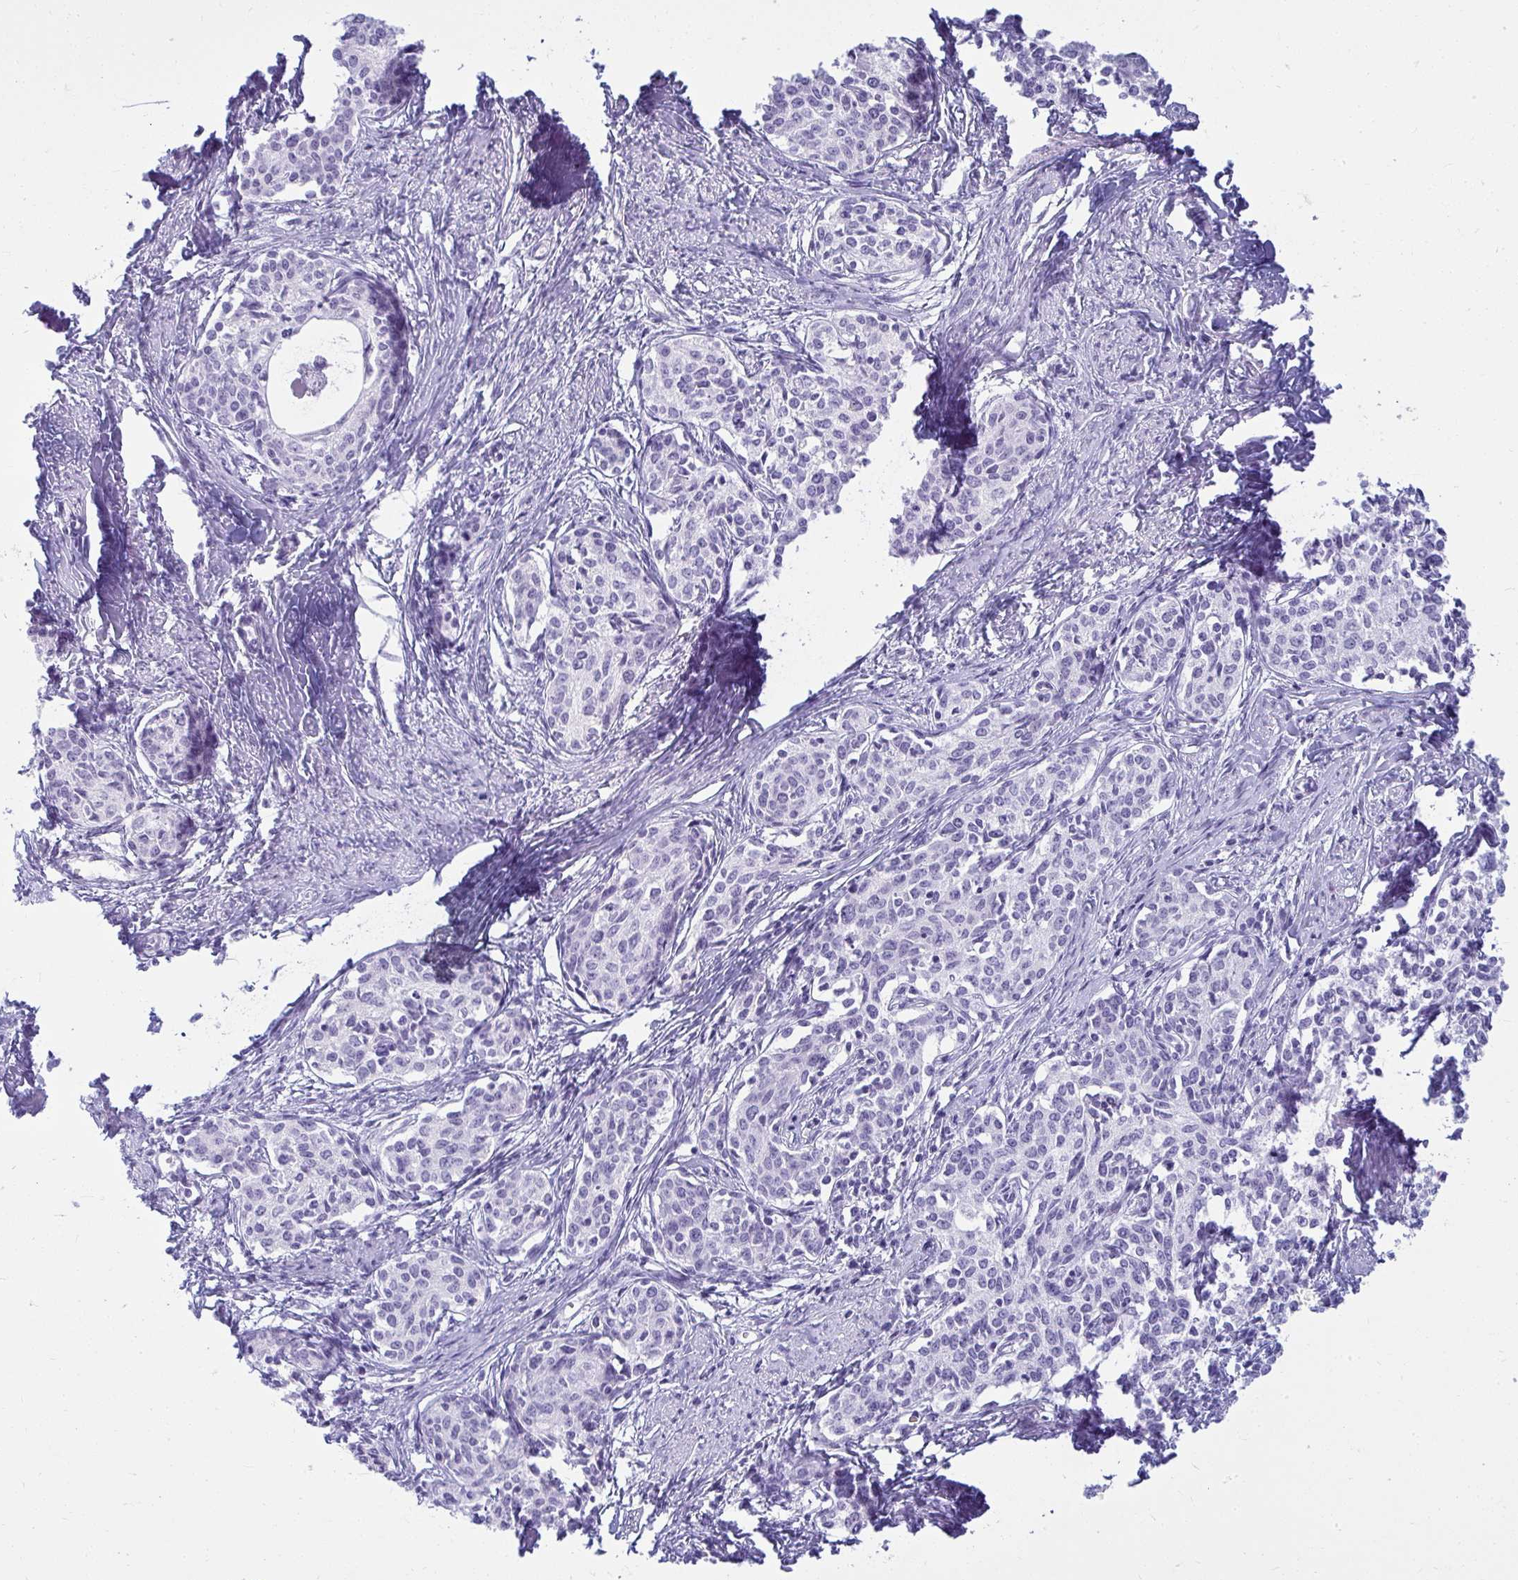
{"staining": {"intensity": "negative", "quantity": "none", "location": "none"}, "tissue": "cervical cancer", "cell_type": "Tumor cells", "image_type": "cancer", "snomed": [{"axis": "morphology", "description": "Squamous cell carcinoma, NOS"}, {"axis": "morphology", "description": "Adenocarcinoma, NOS"}, {"axis": "topography", "description": "Cervix"}], "caption": "A photomicrograph of human squamous cell carcinoma (cervical) is negative for staining in tumor cells.", "gene": "CLGN", "patient": {"sex": "female", "age": 52}}